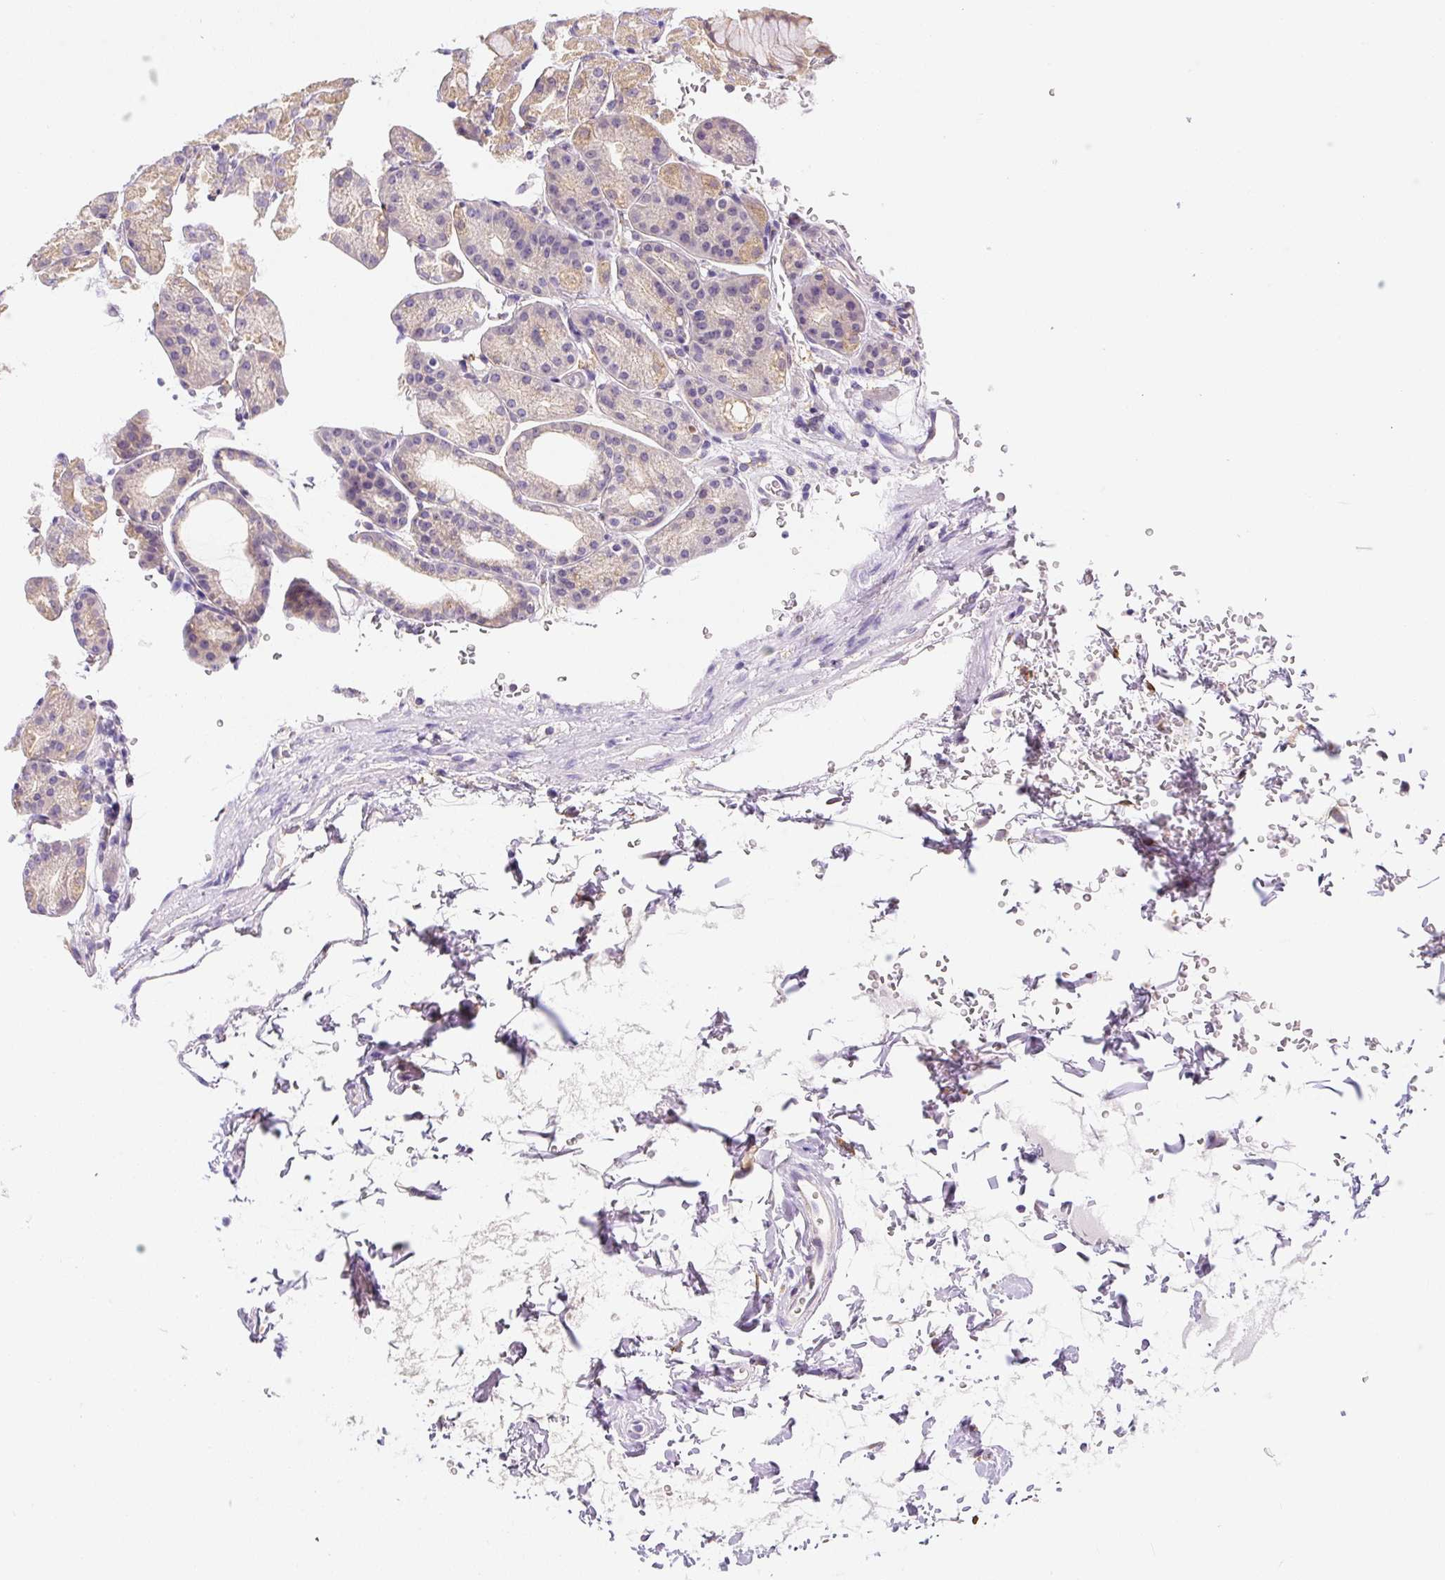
{"staining": {"intensity": "moderate", "quantity": "25%-75%", "location": "cytoplasmic/membranous"}, "tissue": "stomach", "cell_type": "Glandular cells", "image_type": "normal", "snomed": [{"axis": "morphology", "description": "Normal tissue, NOS"}, {"axis": "topography", "description": "Stomach, upper"}], "caption": "Immunohistochemical staining of normal human stomach shows medium levels of moderate cytoplasmic/membranous staining in approximately 25%-75% of glandular cells.", "gene": "PLA2G4A", "patient": {"sex": "female", "age": 81}}